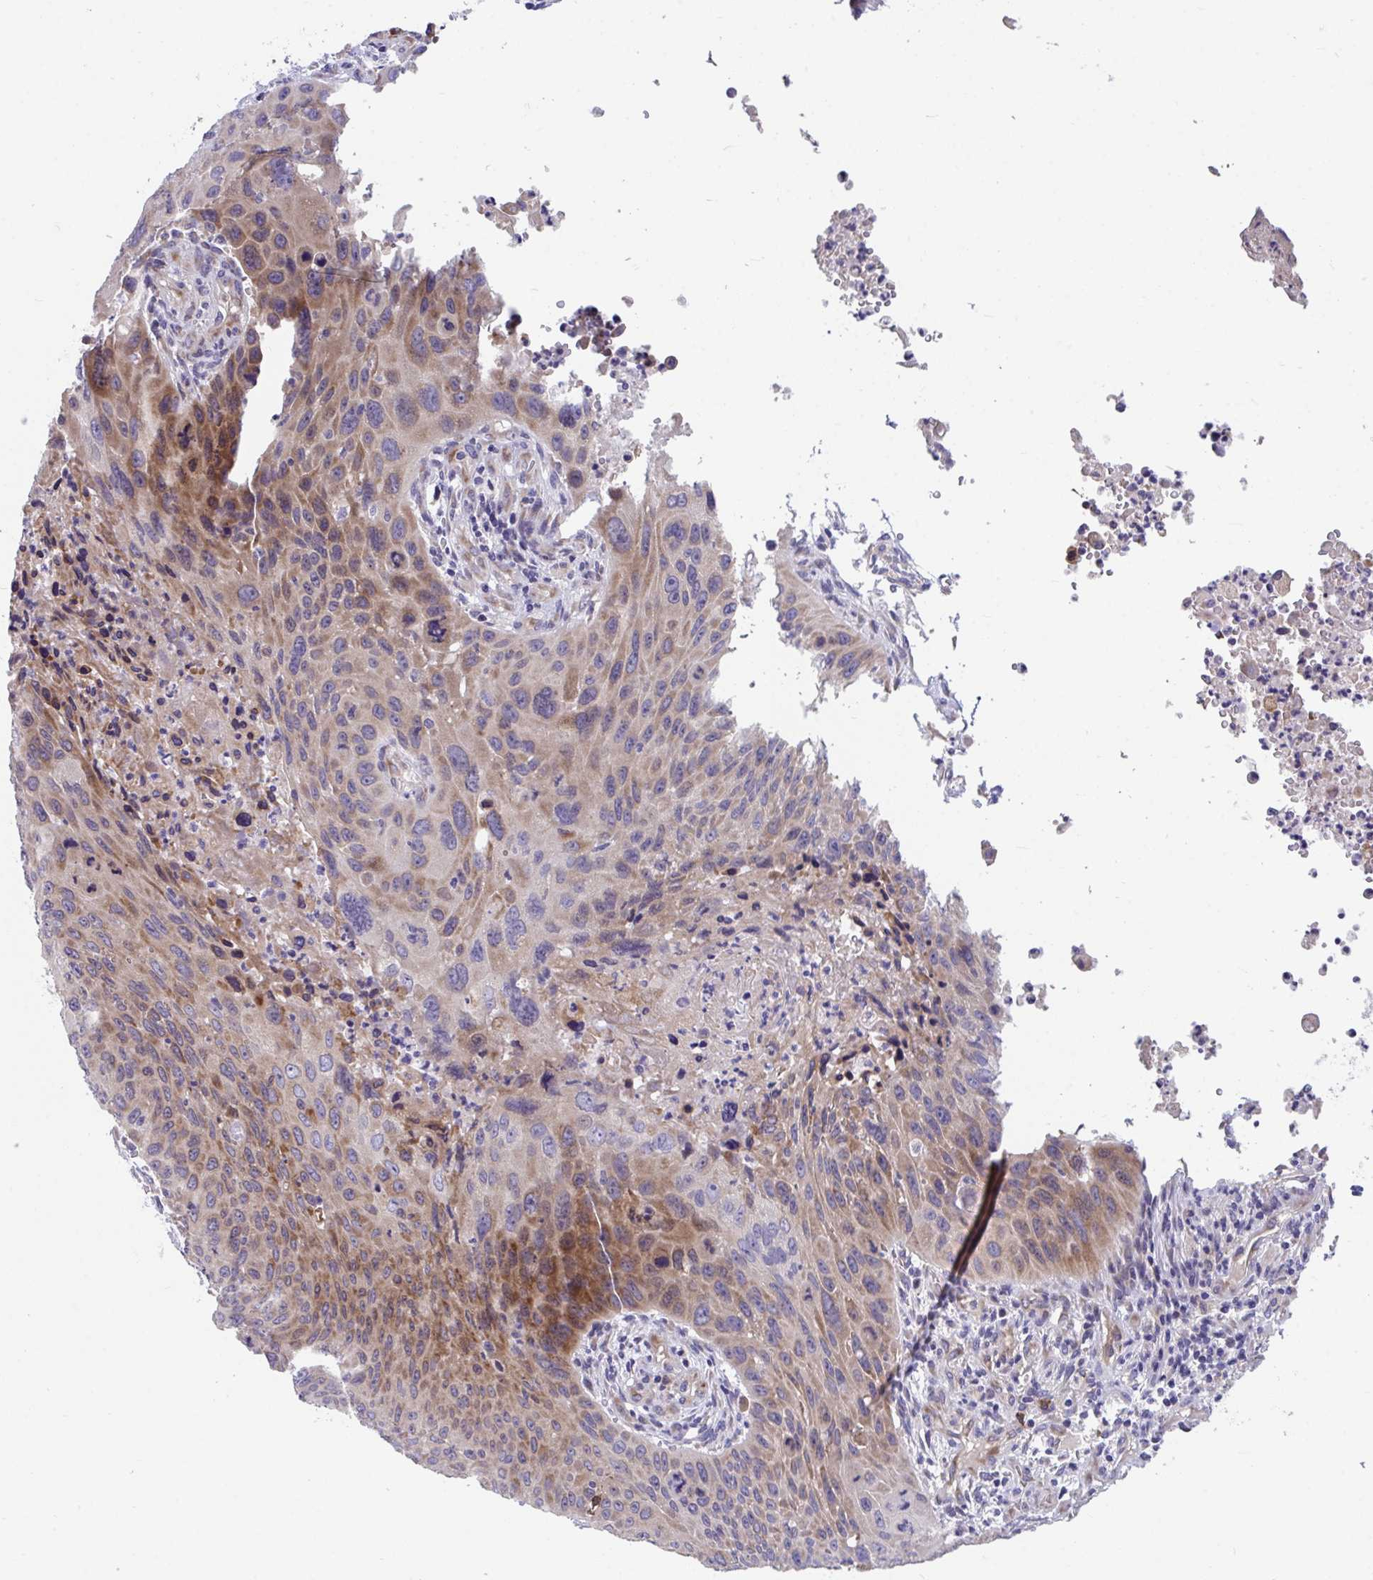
{"staining": {"intensity": "moderate", "quantity": "<25%", "location": "cytoplasmic/membranous"}, "tissue": "lung cancer", "cell_type": "Tumor cells", "image_type": "cancer", "snomed": [{"axis": "morphology", "description": "Squamous cell carcinoma, NOS"}, {"axis": "topography", "description": "Lung"}], "caption": "Immunohistochemistry (IHC) micrograph of human lung squamous cell carcinoma stained for a protein (brown), which displays low levels of moderate cytoplasmic/membranous staining in approximately <25% of tumor cells.", "gene": "SUSD4", "patient": {"sex": "male", "age": 63}}